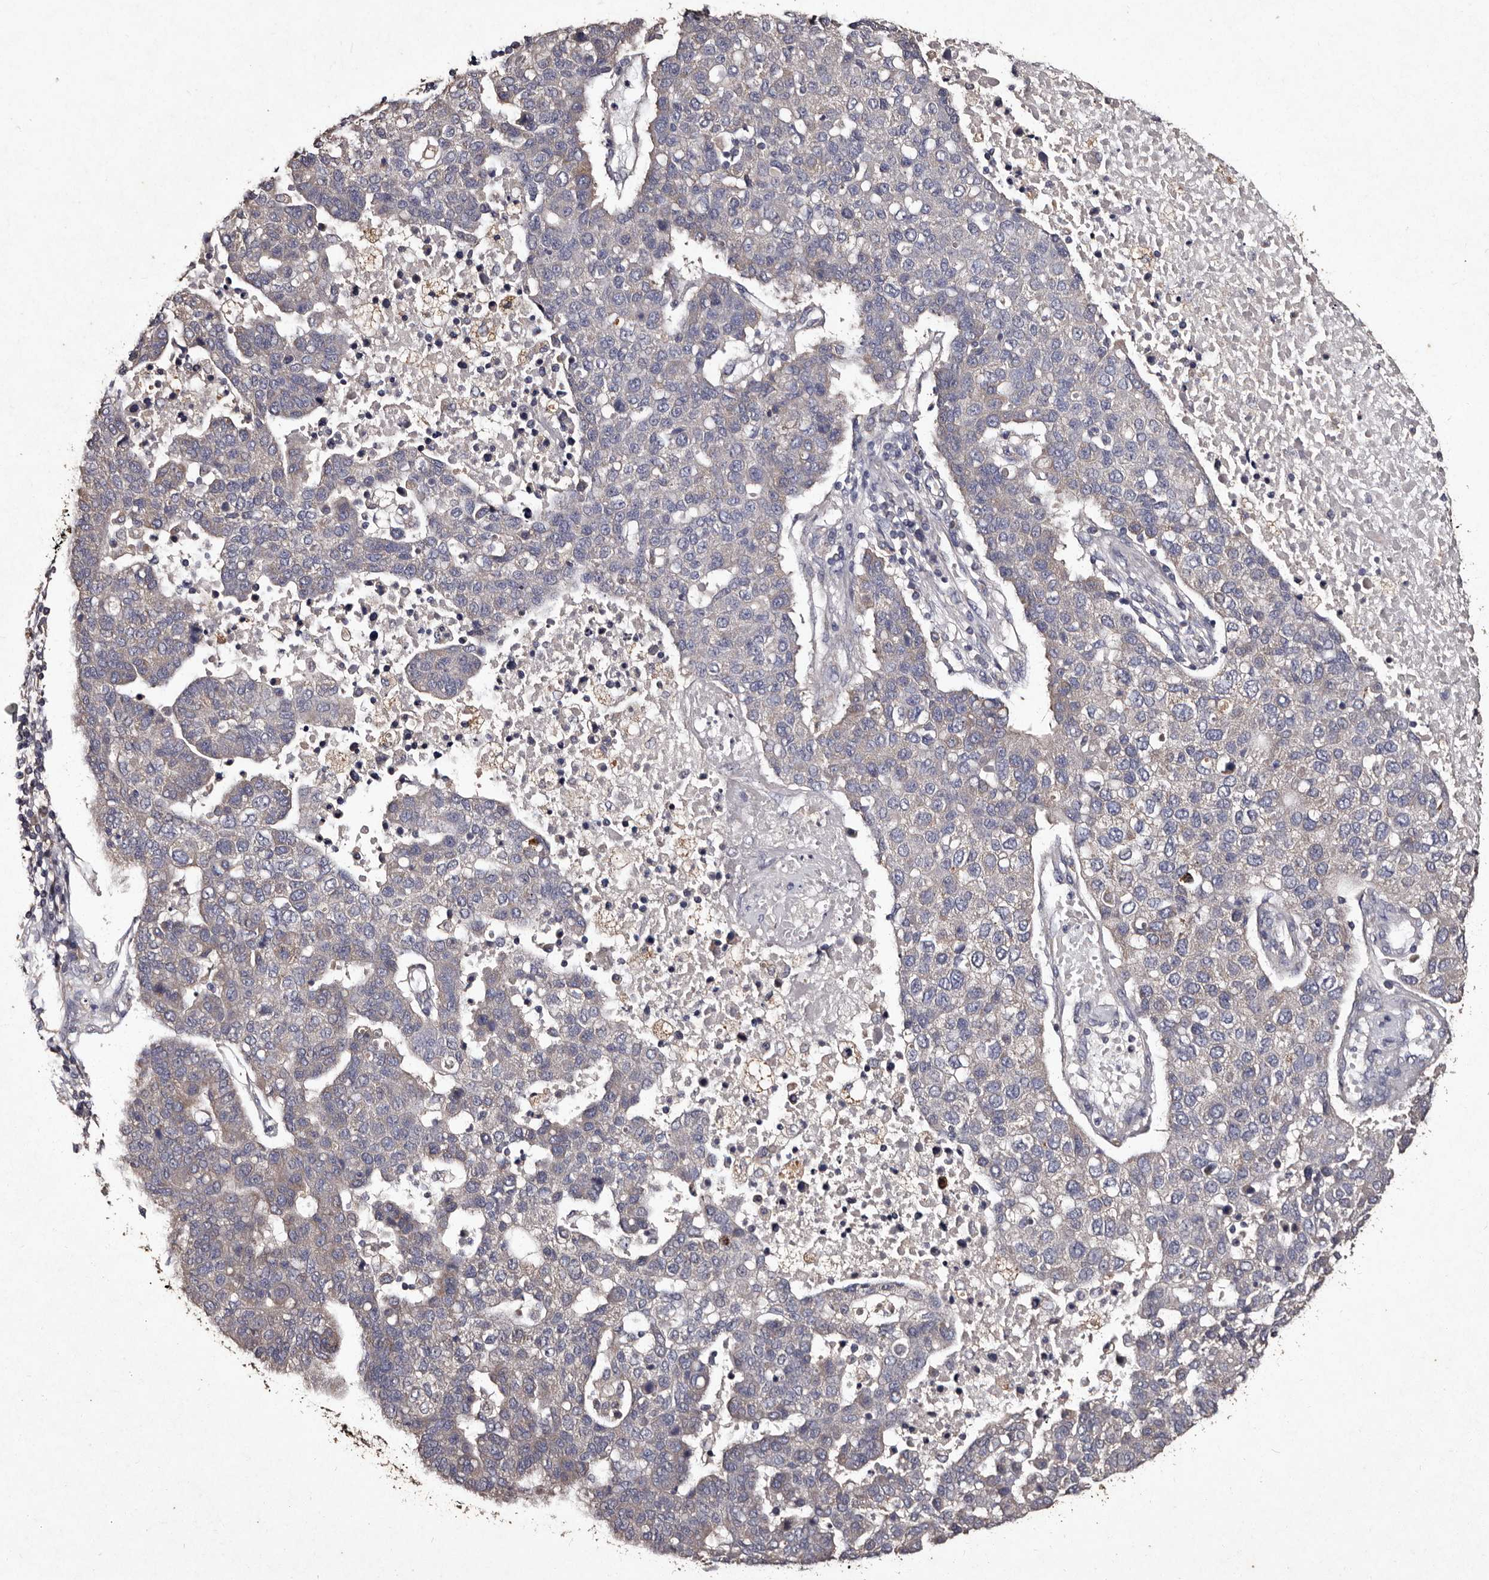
{"staining": {"intensity": "negative", "quantity": "none", "location": "none"}, "tissue": "pancreatic cancer", "cell_type": "Tumor cells", "image_type": "cancer", "snomed": [{"axis": "morphology", "description": "Adenocarcinoma, NOS"}, {"axis": "topography", "description": "Pancreas"}], "caption": "Human adenocarcinoma (pancreatic) stained for a protein using immunohistochemistry (IHC) shows no expression in tumor cells.", "gene": "TFB1M", "patient": {"sex": "female", "age": 61}}